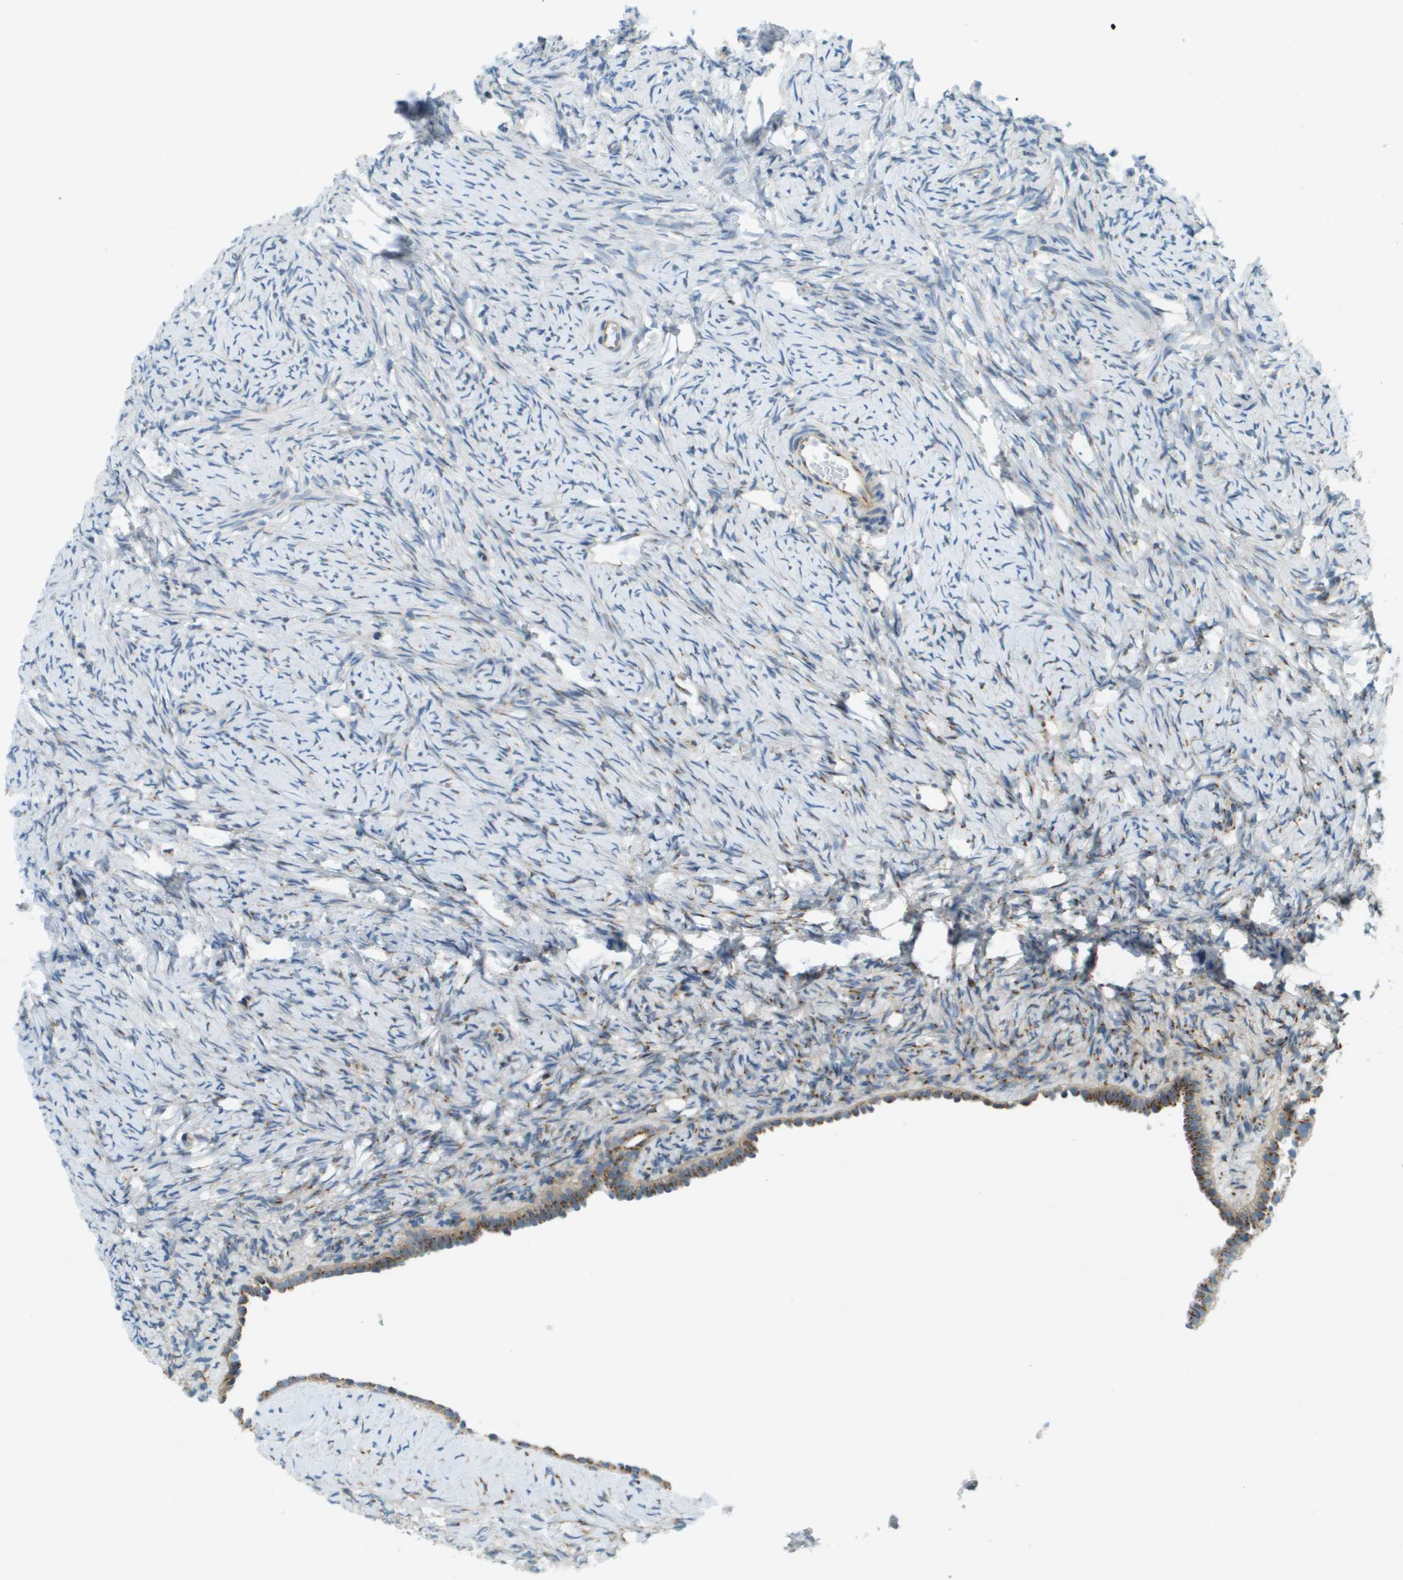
{"staining": {"intensity": "moderate", "quantity": "<25%", "location": "cytoplasmic/membranous"}, "tissue": "ovary", "cell_type": "Ovarian stroma cells", "image_type": "normal", "snomed": [{"axis": "morphology", "description": "Normal tissue, NOS"}, {"axis": "topography", "description": "Ovary"}], "caption": "This micrograph shows immunohistochemistry (IHC) staining of normal ovary, with low moderate cytoplasmic/membranous staining in about <25% of ovarian stroma cells.", "gene": "ACBD3", "patient": {"sex": "female", "age": 33}}